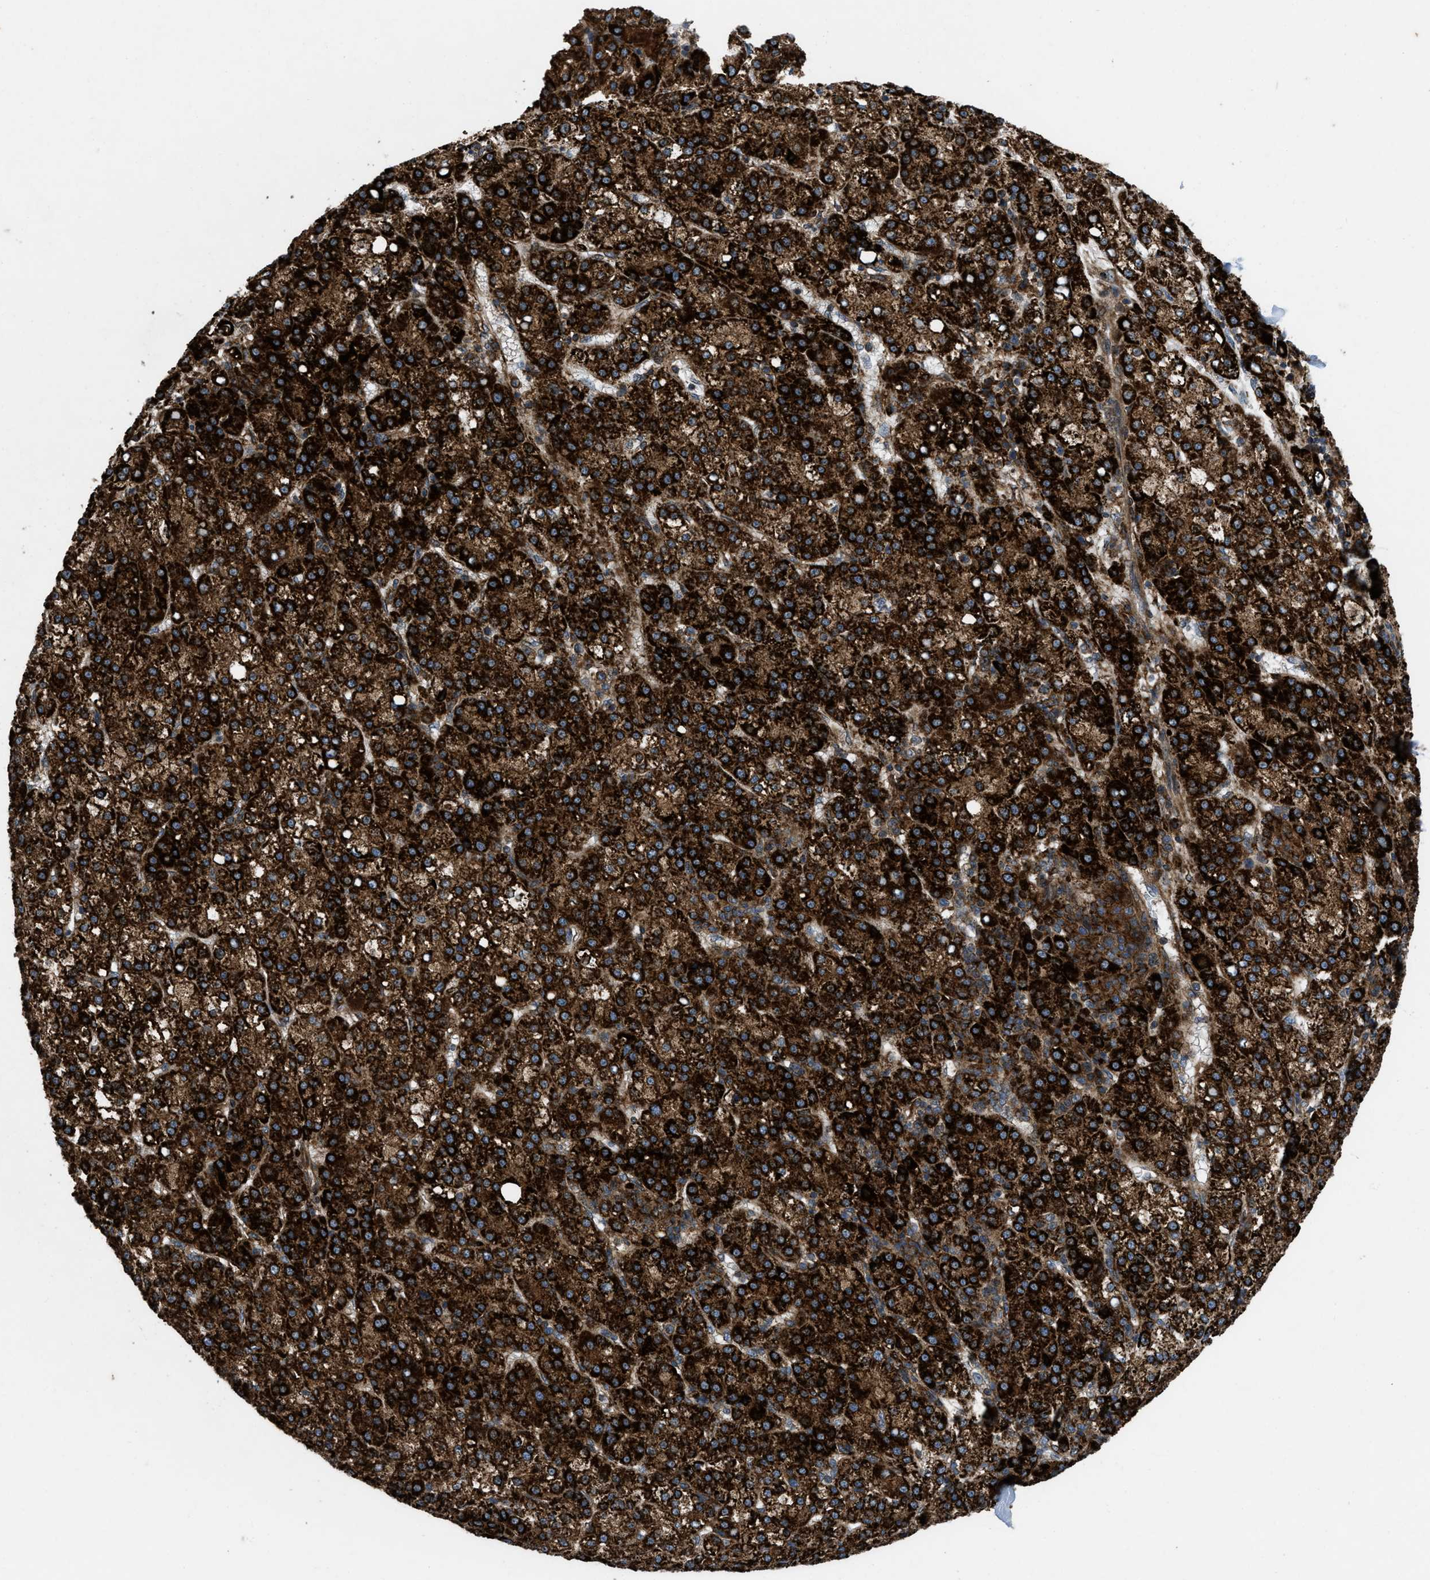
{"staining": {"intensity": "strong", "quantity": ">75%", "location": "cytoplasmic/membranous"}, "tissue": "liver cancer", "cell_type": "Tumor cells", "image_type": "cancer", "snomed": [{"axis": "morphology", "description": "Carcinoma, Hepatocellular, NOS"}, {"axis": "topography", "description": "Liver"}], "caption": "Immunohistochemistry (IHC) histopathology image of liver cancer (hepatocellular carcinoma) stained for a protein (brown), which shows high levels of strong cytoplasmic/membranous positivity in about >75% of tumor cells.", "gene": "PER3", "patient": {"sex": "female", "age": 58}}